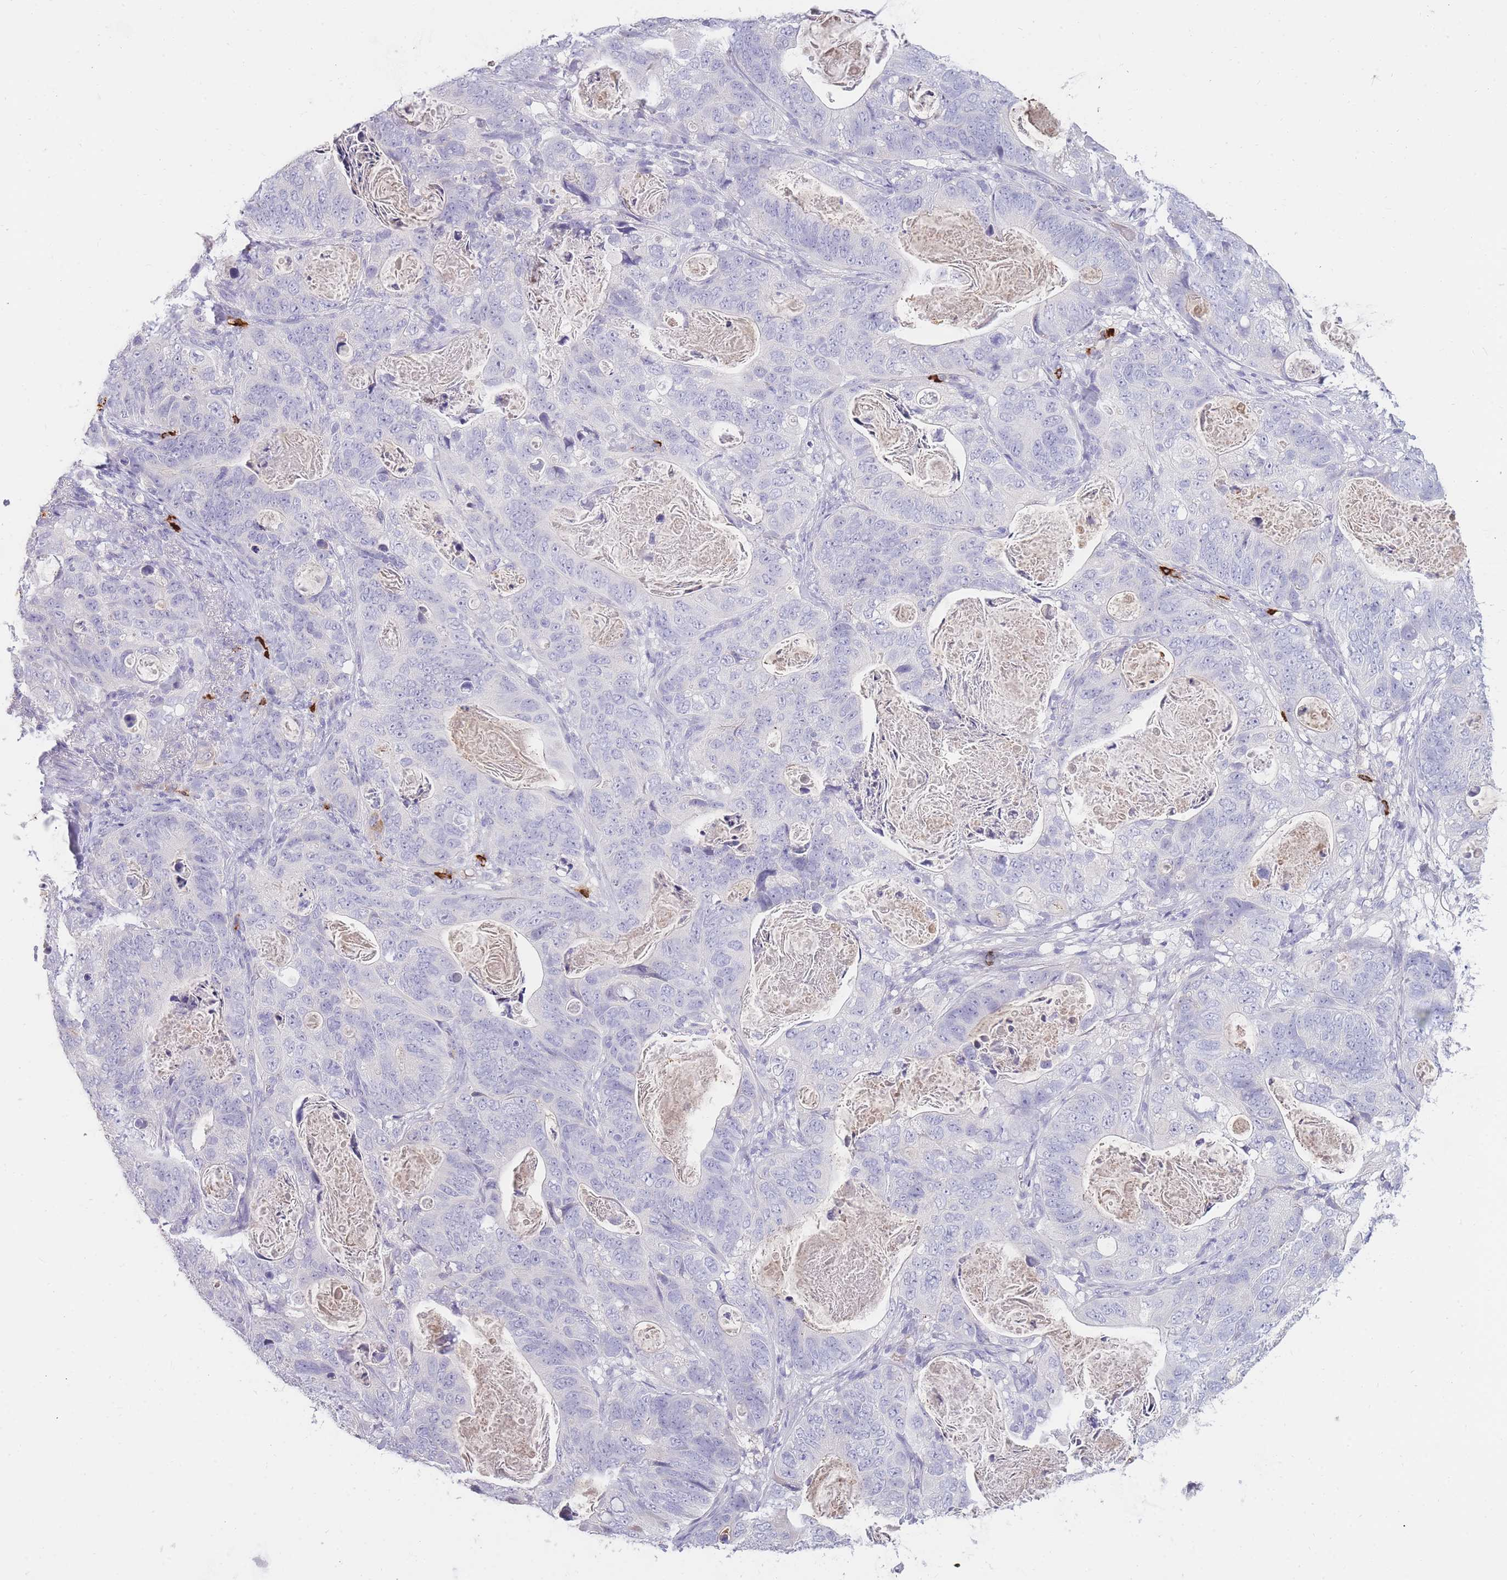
{"staining": {"intensity": "negative", "quantity": "none", "location": "none"}, "tissue": "stomach cancer", "cell_type": "Tumor cells", "image_type": "cancer", "snomed": [{"axis": "morphology", "description": "Normal tissue, NOS"}, {"axis": "morphology", "description": "Adenocarcinoma, NOS"}, {"axis": "topography", "description": "Stomach"}], "caption": "Image shows no protein expression in tumor cells of stomach cancer tissue.", "gene": "TPSD1", "patient": {"sex": "female", "age": 89}}